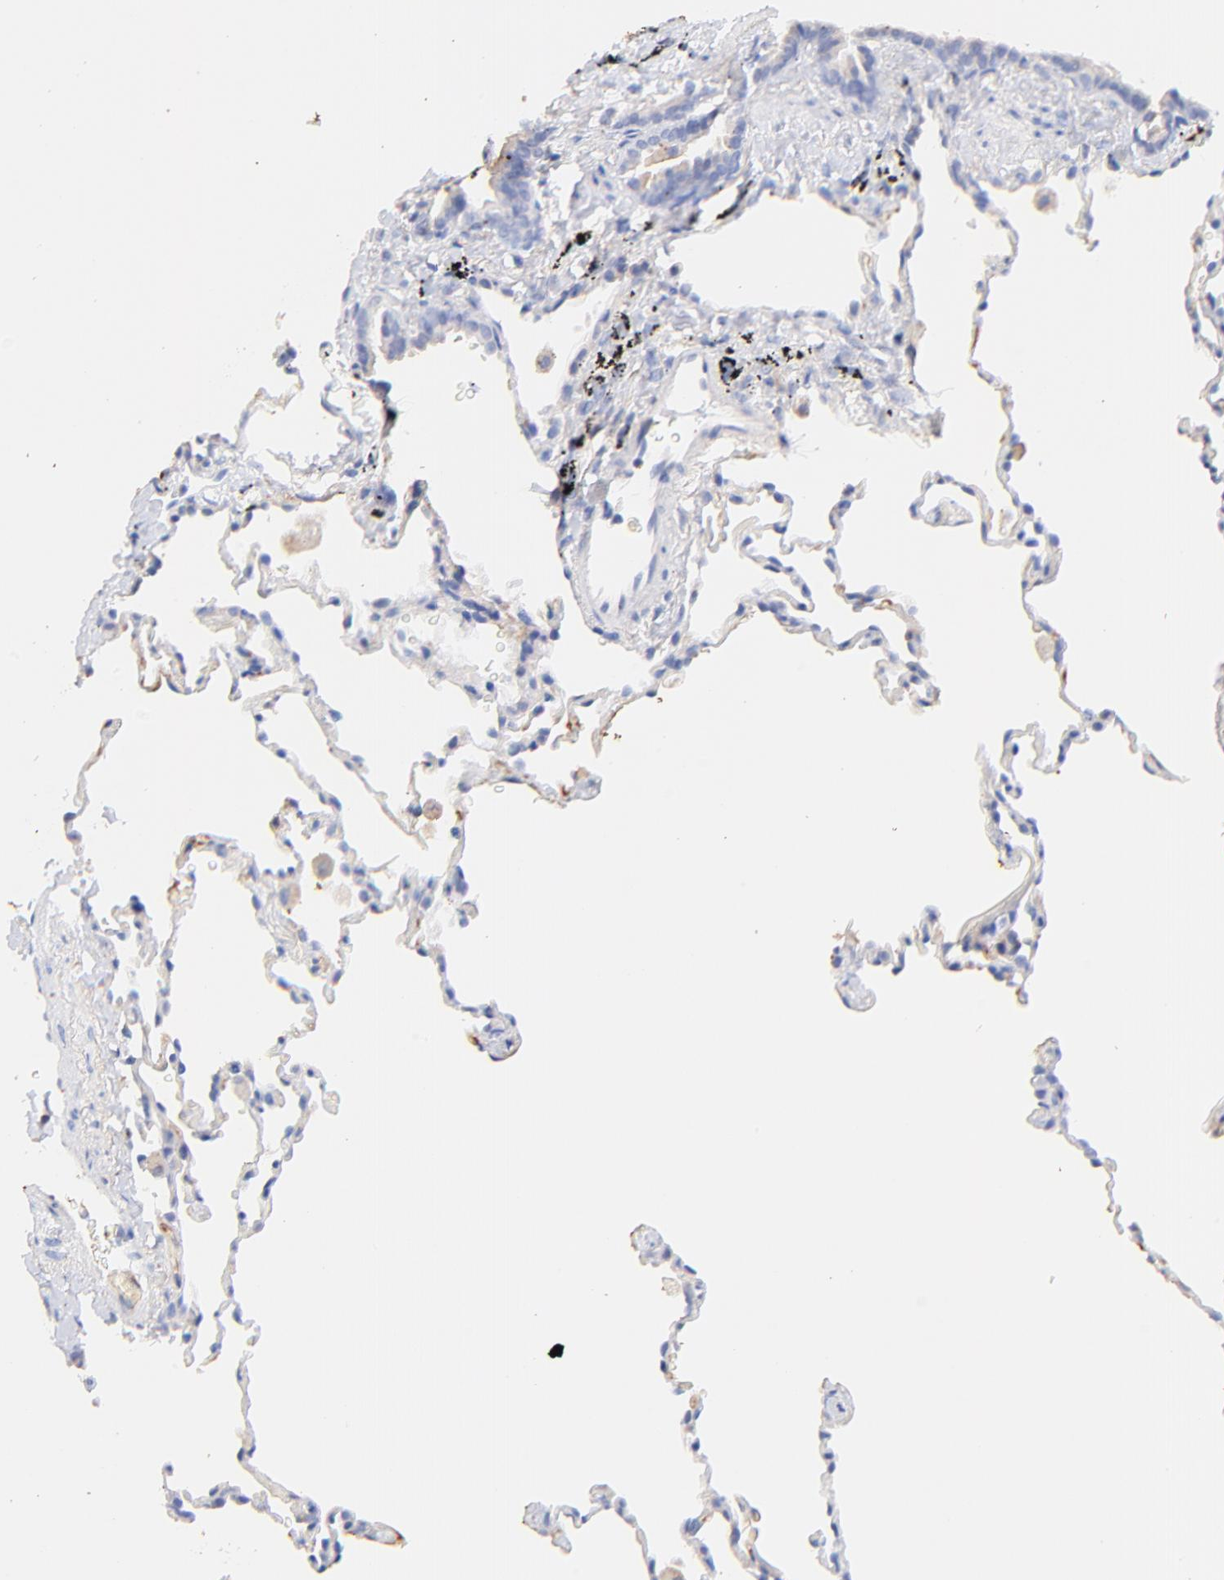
{"staining": {"intensity": "negative", "quantity": "none", "location": "none"}, "tissue": "lung", "cell_type": "Alveolar cells", "image_type": "normal", "snomed": [{"axis": "morphology", "description": "Normal tissue, NOS"}, {"axis": "morphology", "description": "Soft tissue tumor metastatic"}, {"axis": "topography", "description": "Lung"}], "caption": "Lung was stained to show a protein in brown. There is no significant positivity in alveolar cells. Nuclei are stained in blue.", "gene": "IGLV7", "patient": {"sex": "male", "age": 59}}